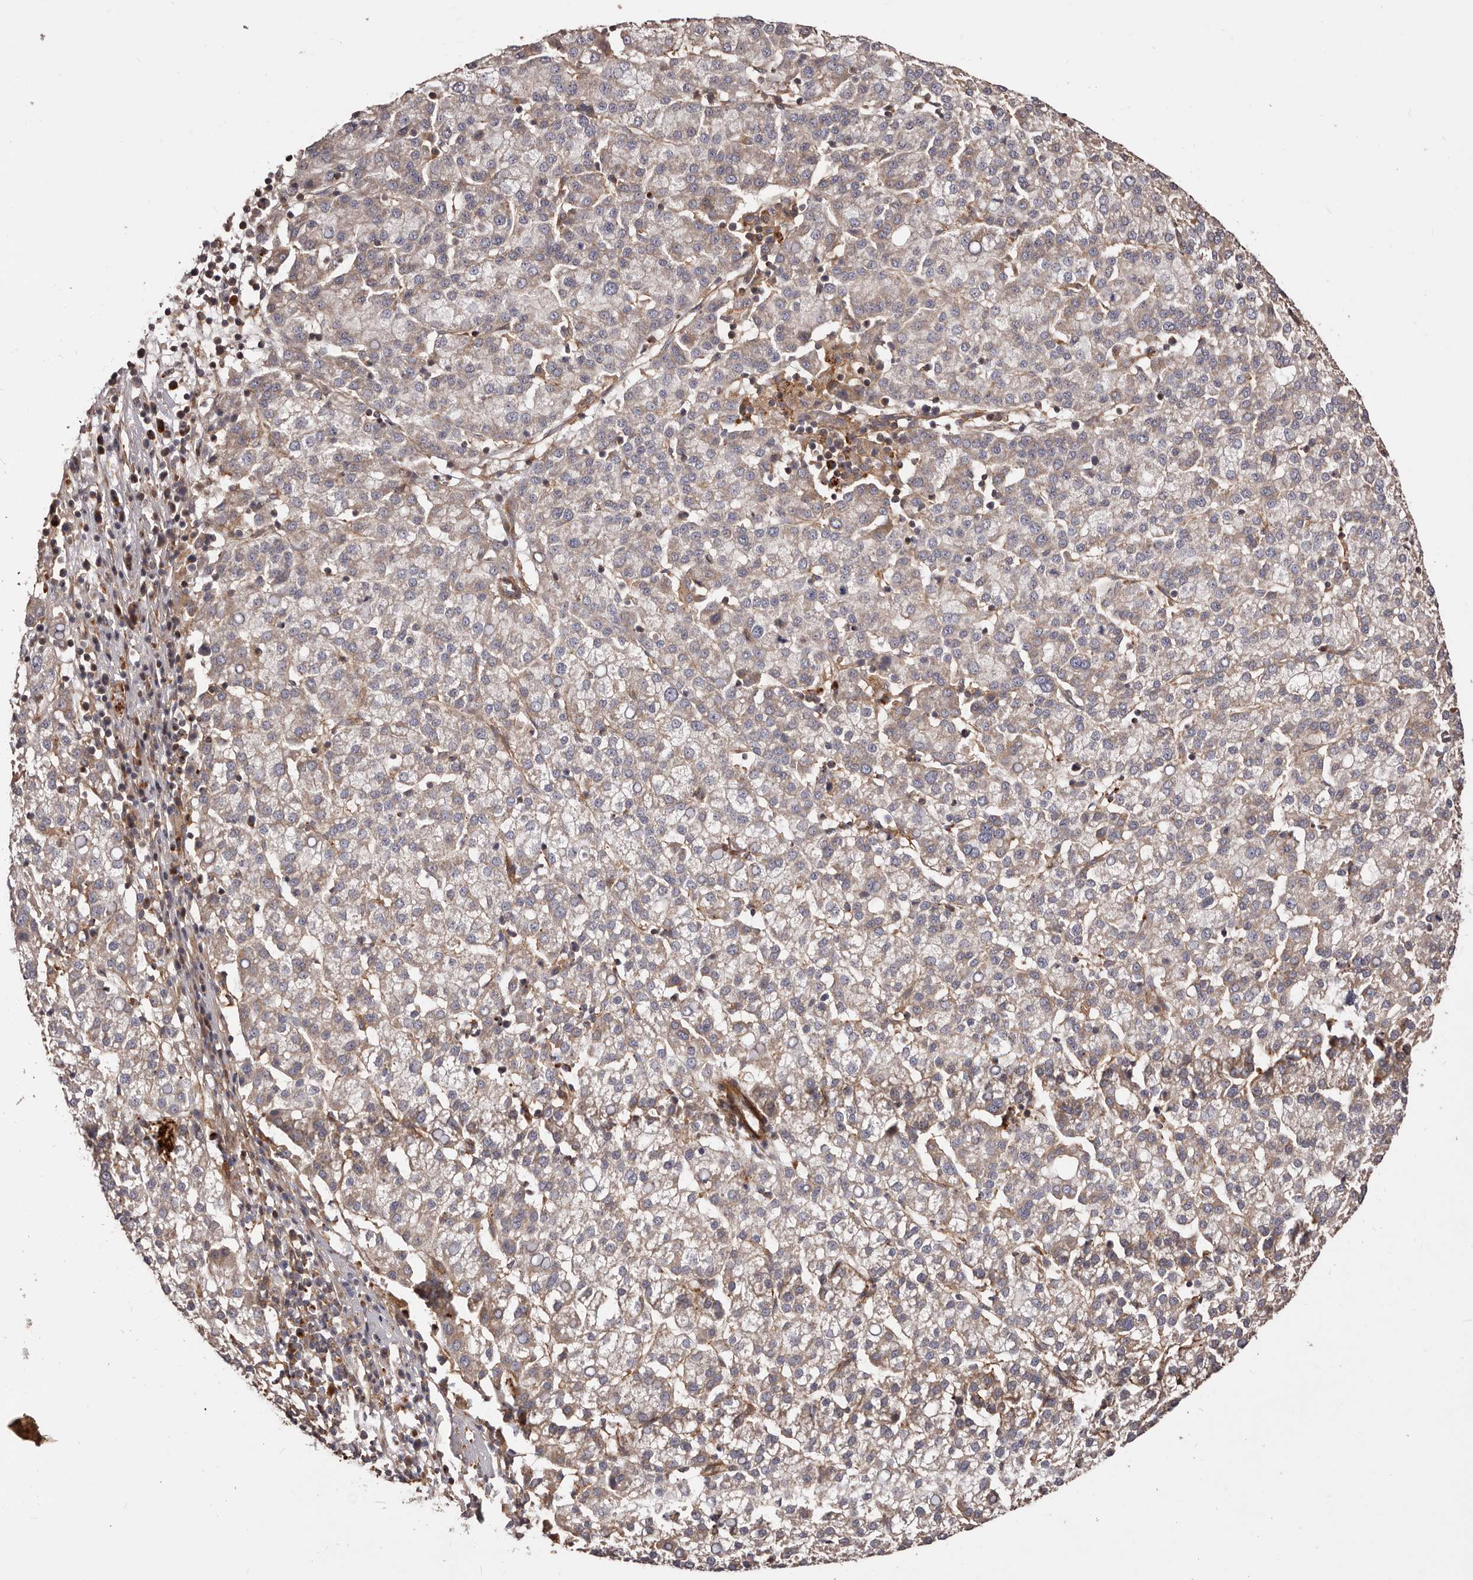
{"staining": {"intensity": "weak", "quantity": "25%-75%", "location": "cytoplasmic/membranous"}, "tissue": "liver cancer", "cell_type": "Tumor cells", "image_type": "cancer", "snomed": [{"axis": "morphology", "description": "Carcinoma, Hepatocellular, NOS"}, {"axis": "topography", "description": "Liver"}], "caption": "A high-resolution histopathology image shows IHC staining of liver cancer, which demonstrates weak cytoplasmic/membranous expression in approximately 25%-75% of tumor cells. The protein of interest is shown in brown color, while the nuclei are stained blue.", "gene": "GTPBP1", "patient": {"sex": "female", "age": 58}}